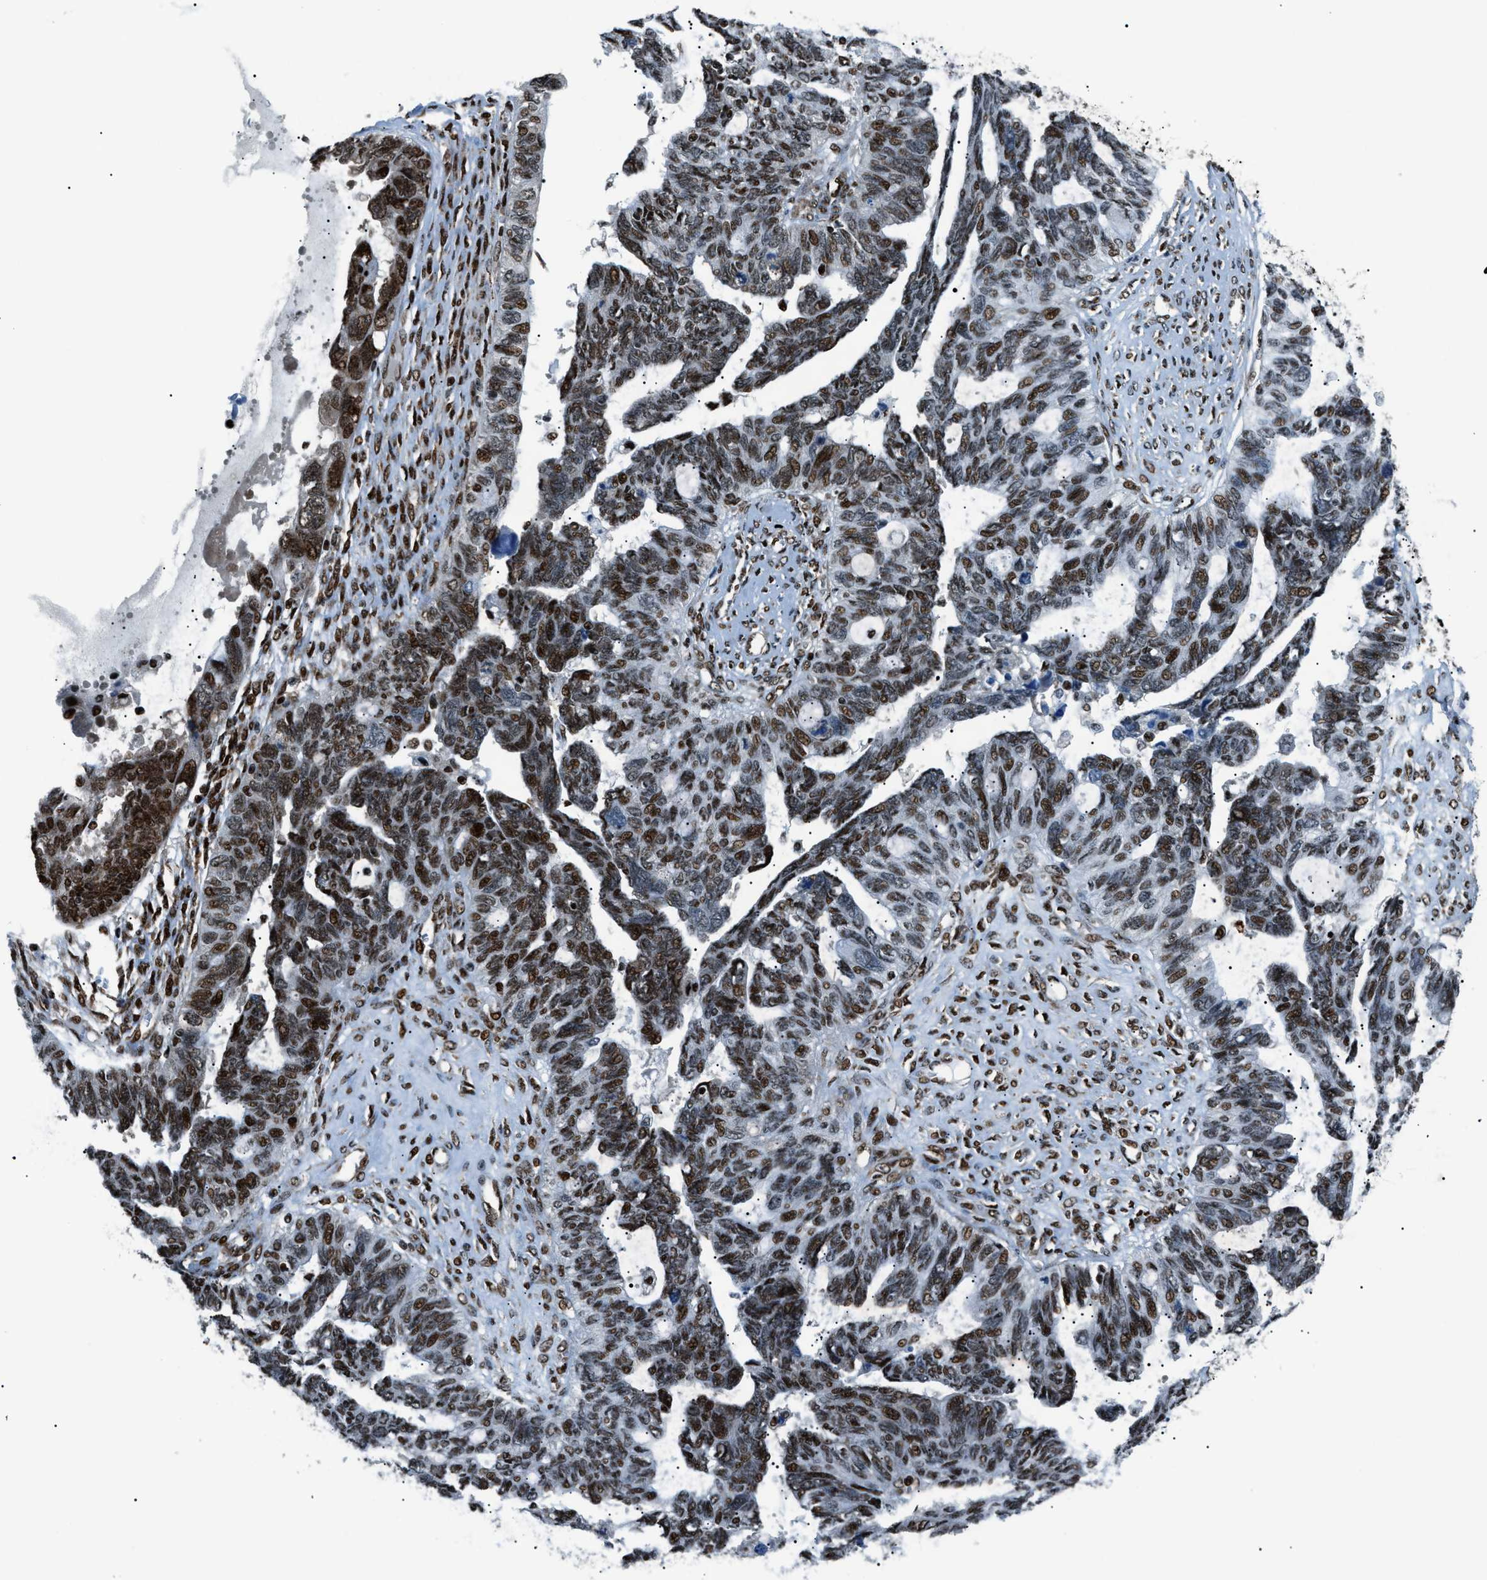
{"staining": {"intensity": "strong", "quantity": "25%-75%", "location": "nuclear"}, "tissue": "ovarian cancer", "cell_type": "Tumor cells", "image_type": "cancer", "snomed": [{"axis": "morphology", "description": "Cystadenocarcinoma, serous, NOS"}, {"axis": "topography", "description": "Ovary"}], "caption": "Immunohistochemistry (DAB (3,3'-diaminobenzidine)) staining of human serous cystadenocarcinoma (ovarian) exhibits strong nuclear protein expression in about 25%-75% of tumor cells. (IHC, brightfield microscopy, high magnification).", "gene": "HNRNPK", "patient": {"sex": "female", "age": 79}}